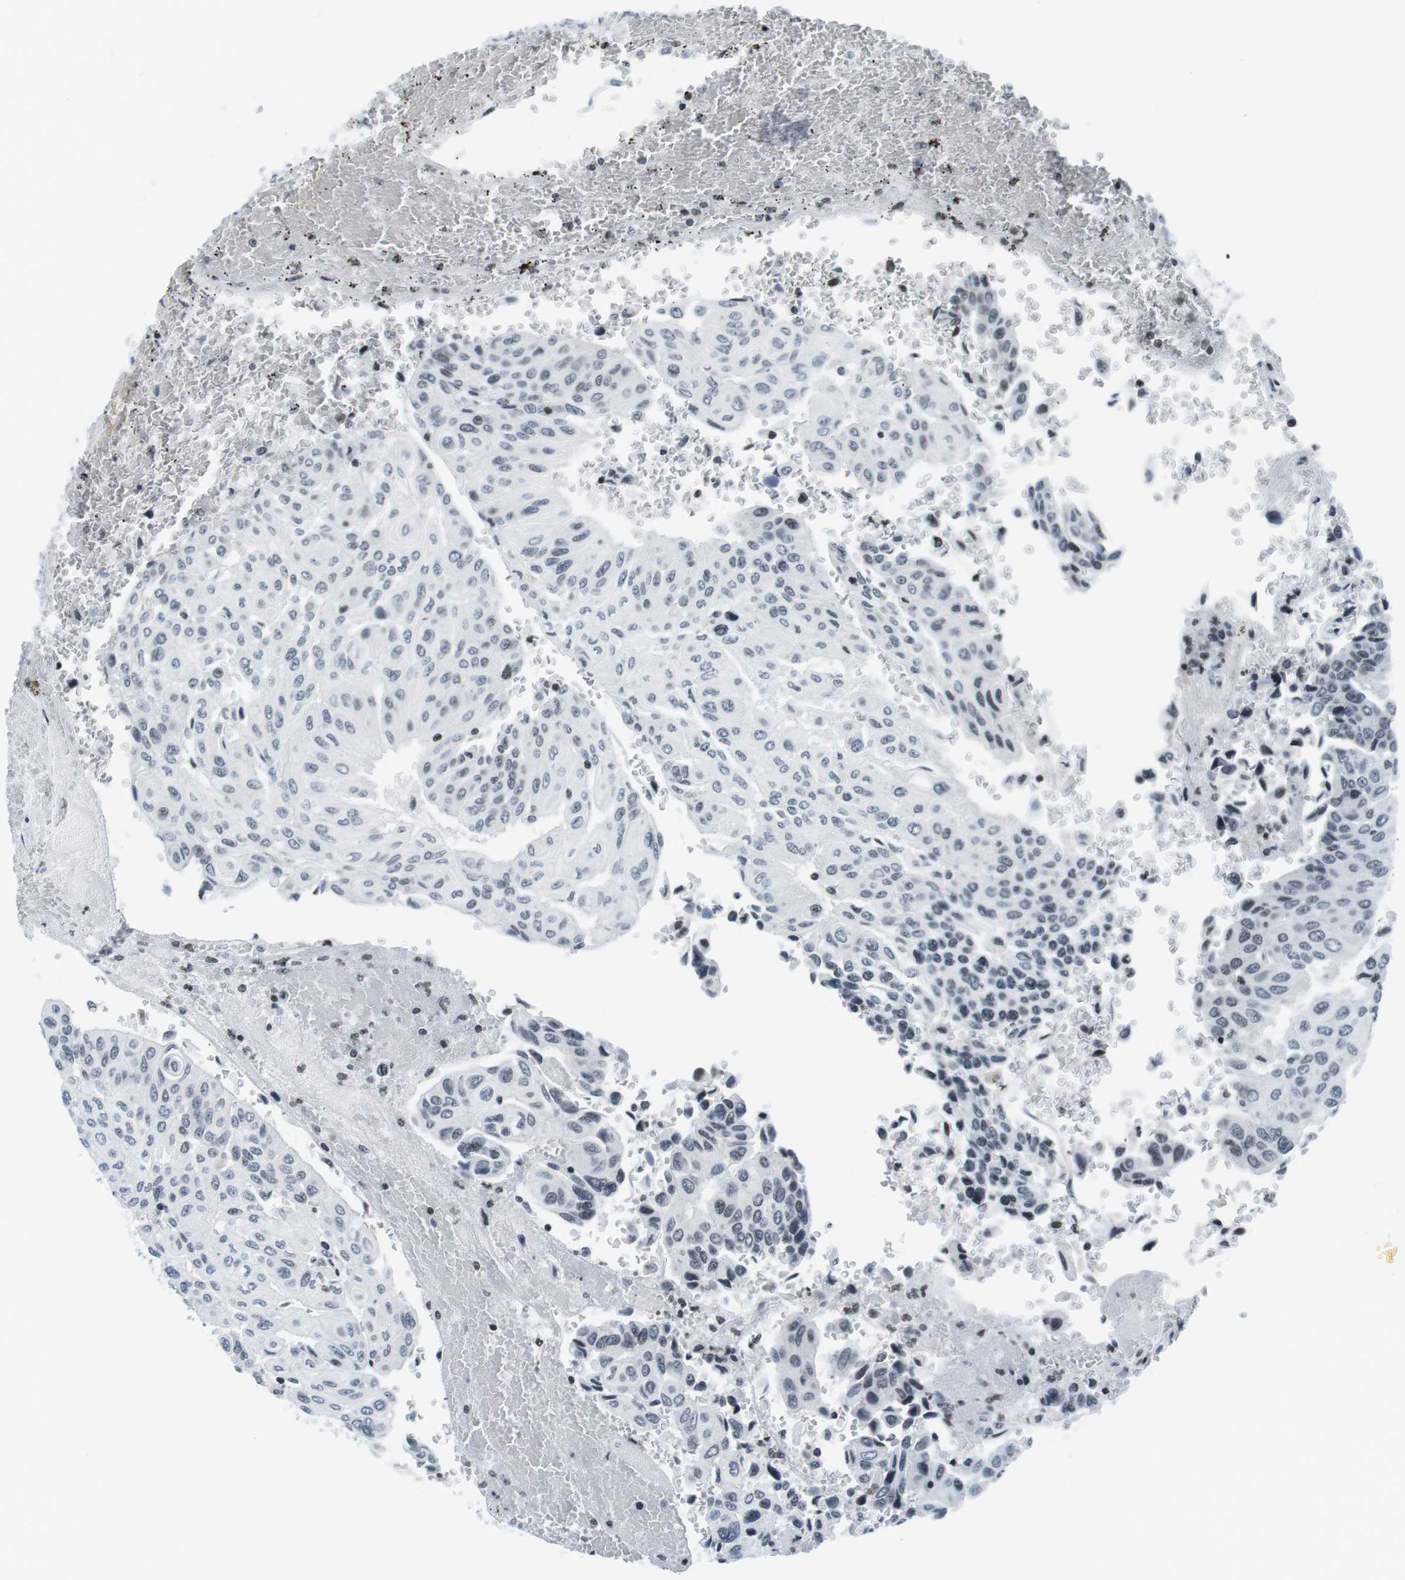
{"staining": {"intensity": "negative", "quantity": "none", "location": "none"}, "tissue": "urothelial cancer", "cell_type": "Tumor cells", "image_type": "cancer", "snomed": [{"axis": "morphology", "description": "Urothelial carcinoma, High grade"}, {"axis": "topography", "description": "Urinary bladder"}], "caption": "A photomicrograph of high-grade urothelial carcinoma stained for a protein demonstrates no brown staining in tumor cells. Brightfield microscopy of IHC stained with DAB (3,3'-diaminobenzidine) (brown) and hematoxylin (blue), captured at high magnification.", "gene": "E2F2", "patient": {"sex": "male", "age": 66}}